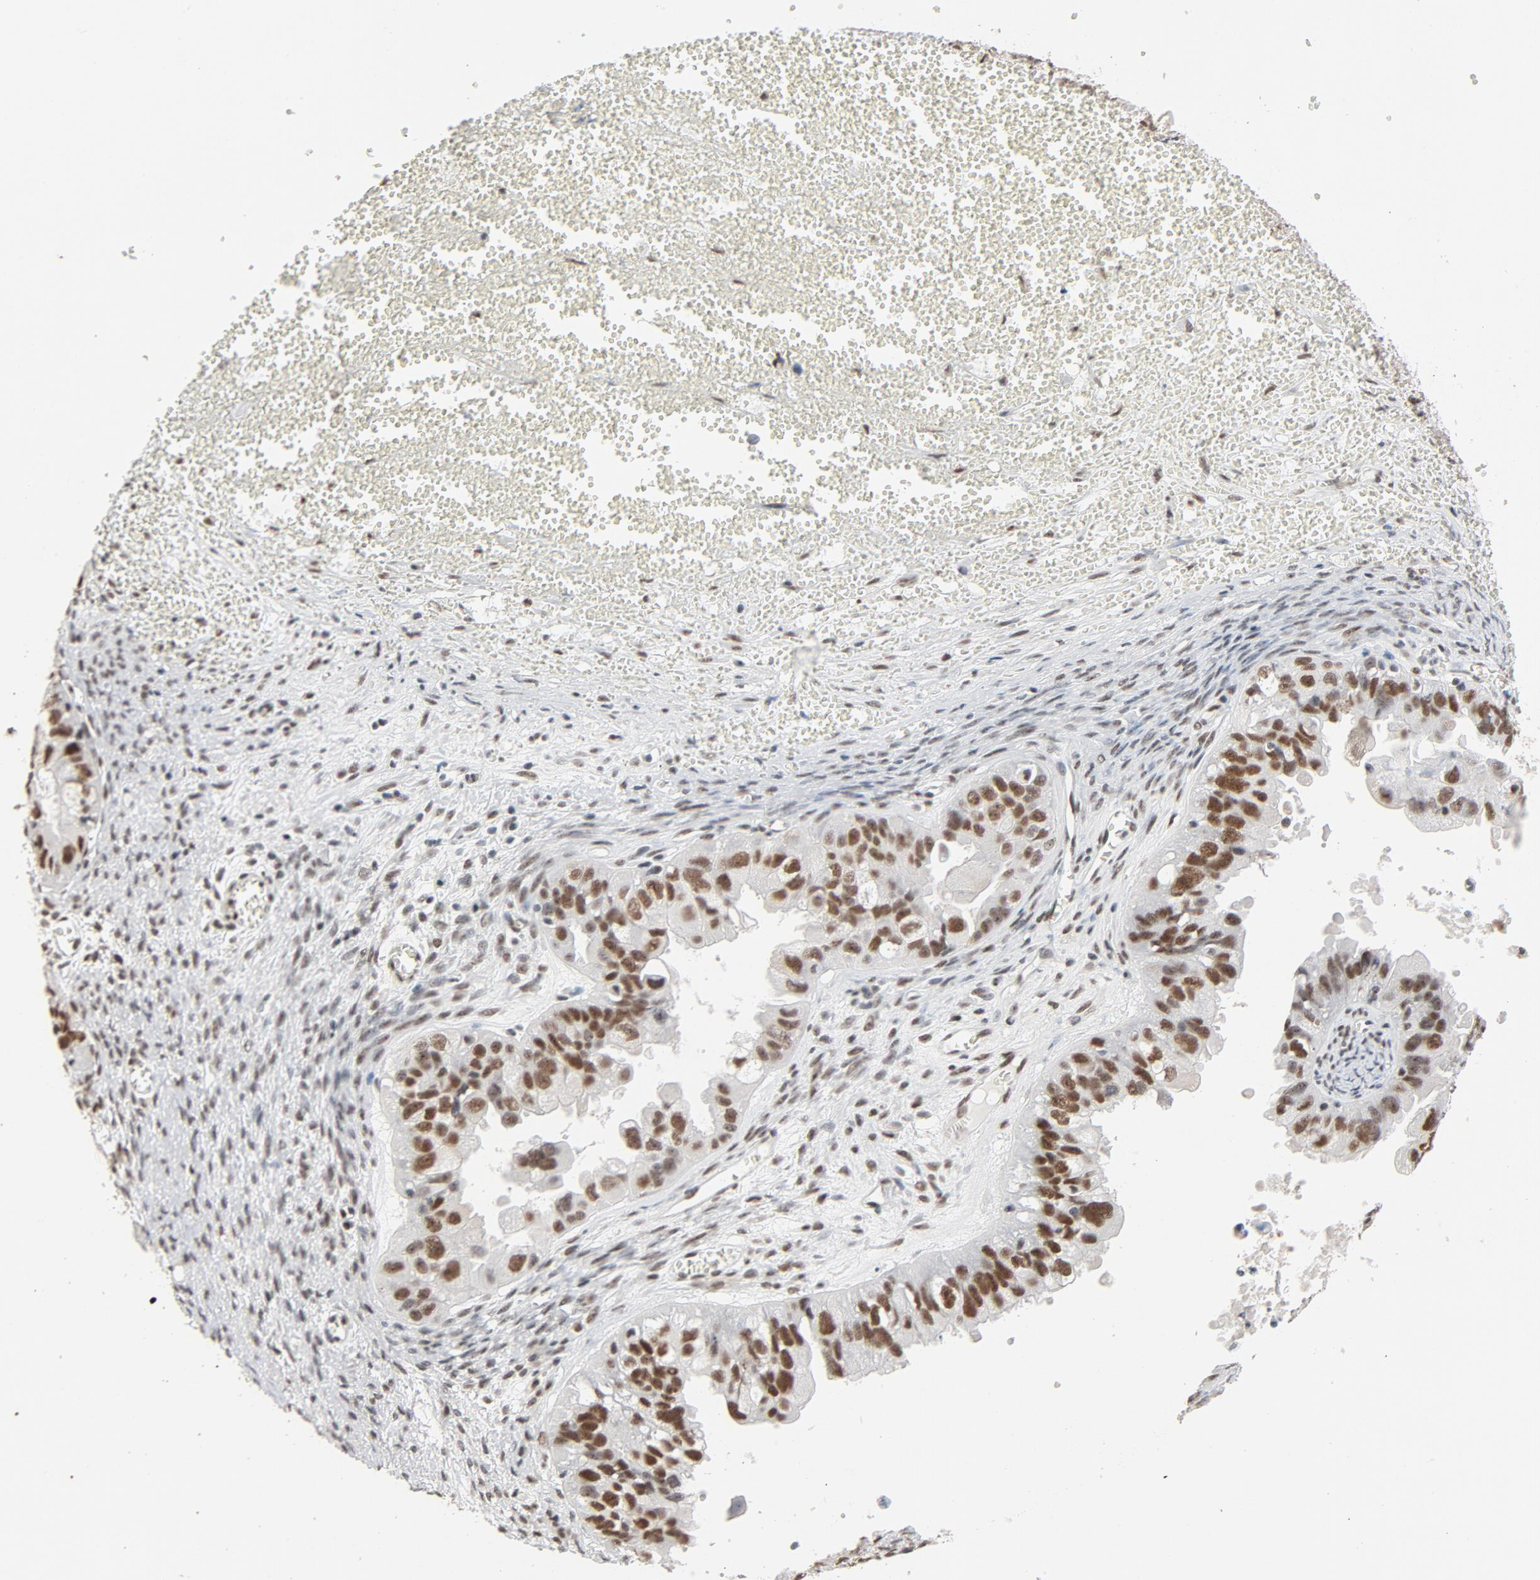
{"staining": {"intensity": "moderate", "quantity": ">75%", "location": "nuclear"}, "tissue": "ovarian cancer", "cell_type": "Tumor cells", "image_type": "cancer", "snomed": [{"axis": "morphology", "description": "Carcinoma, endometroid"}, {"axis": "topography", "description": "Ovary"}], "caption": "Moderate nuclear protein staining is present in approximately >75% of tumor cells in ovarian cancer (endometroid carcinoma).", "gene": "MRE11", "patient": {"sex": "female", "age": 85}}